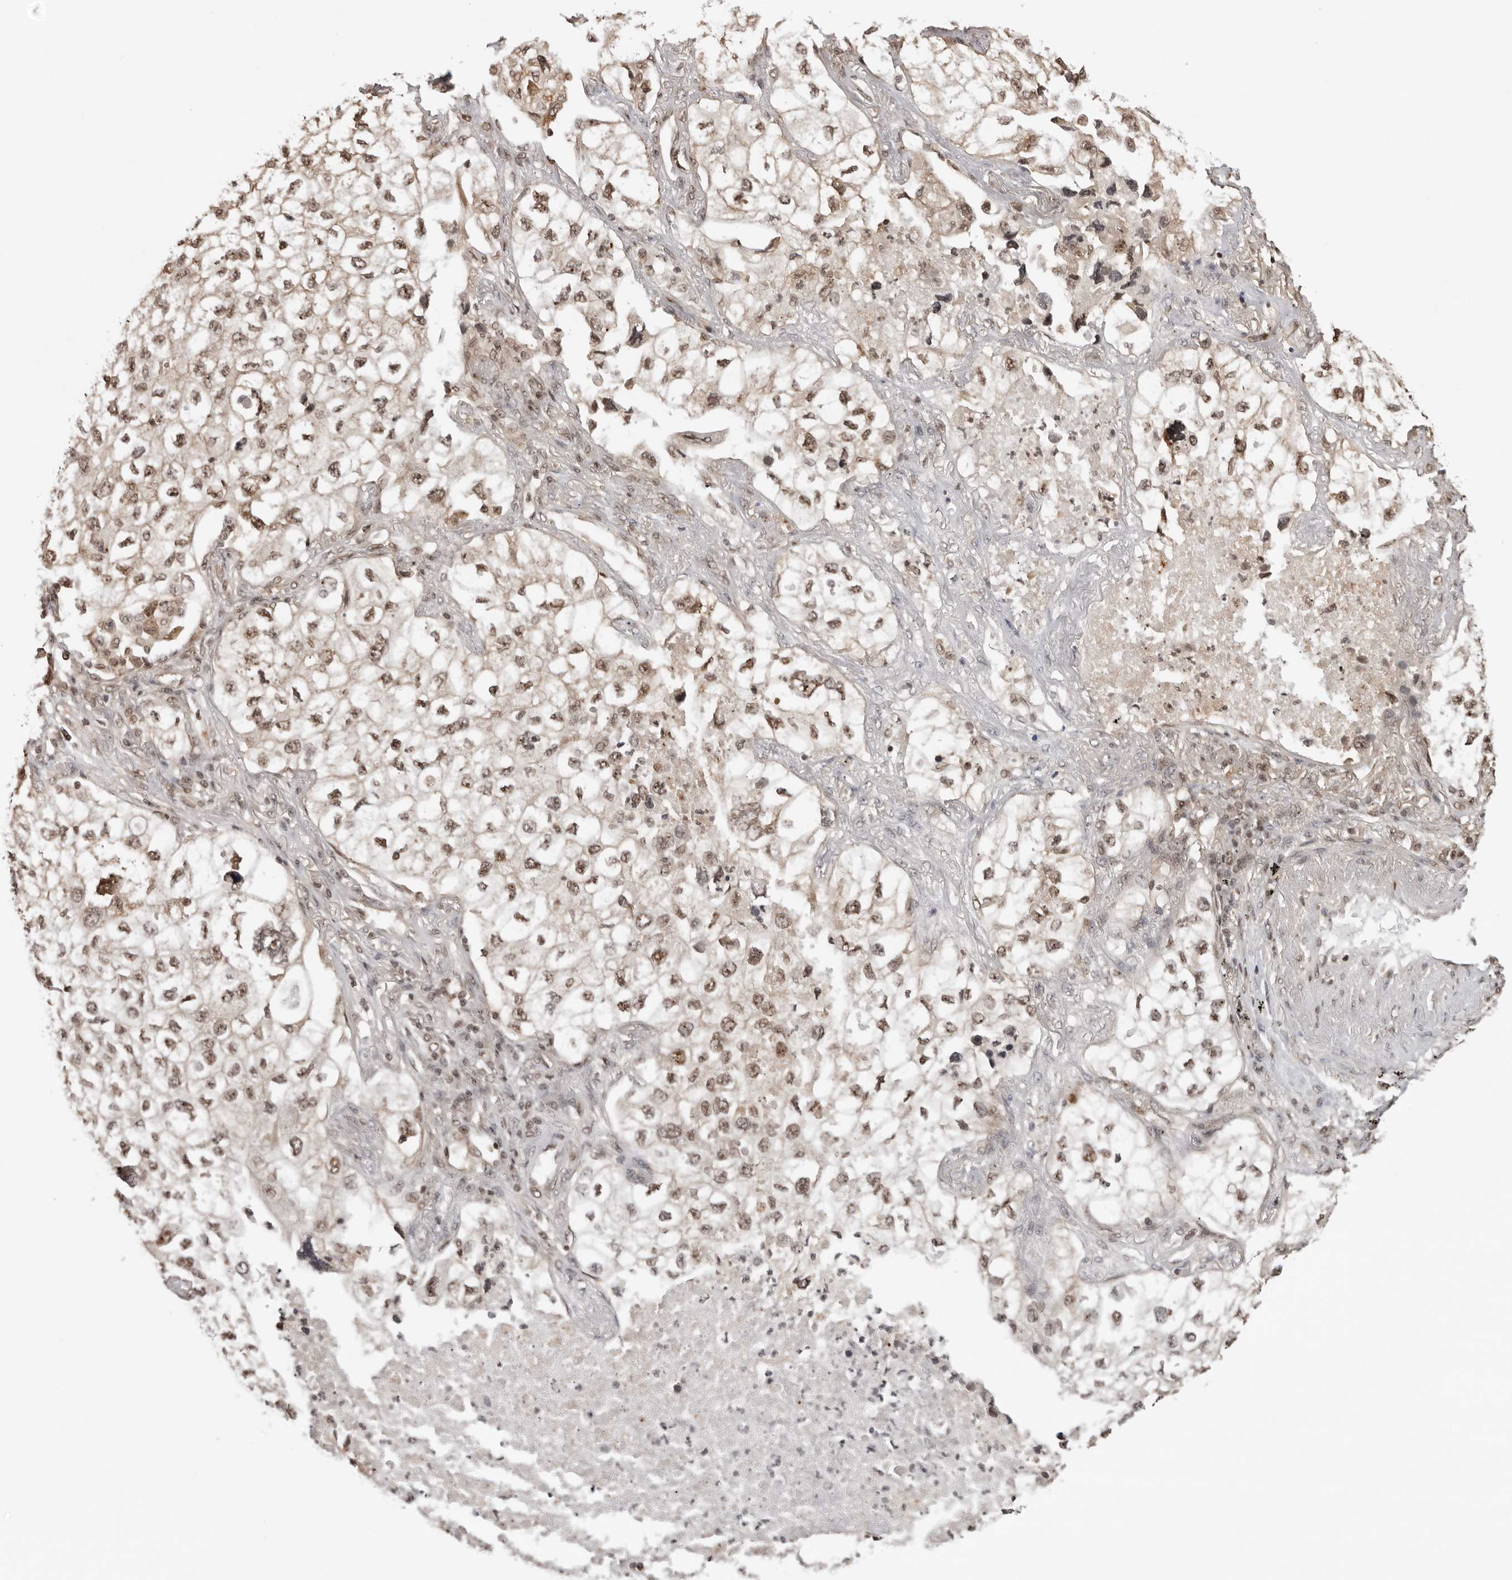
{"staining": {"intensity": "moderate", "quantity": ">75%", "location": "nuclear"}, "tissue": "lung cancer", "cell_type": "Tumor cells", "image_type": "cancer", "snomed": [{"axis": "morphology", "description": "Adenocarcinoma, NOS"}, {"axis": "topography", "description": "Lung"}], "caption": "Adenocarcinoma (lung) stained with immunohistochemistry exhibits moderate nuclear positivity in about >75% of tumor cells.", "gene": "SDE2", "patient": {"sex": "male", "age": 63}}